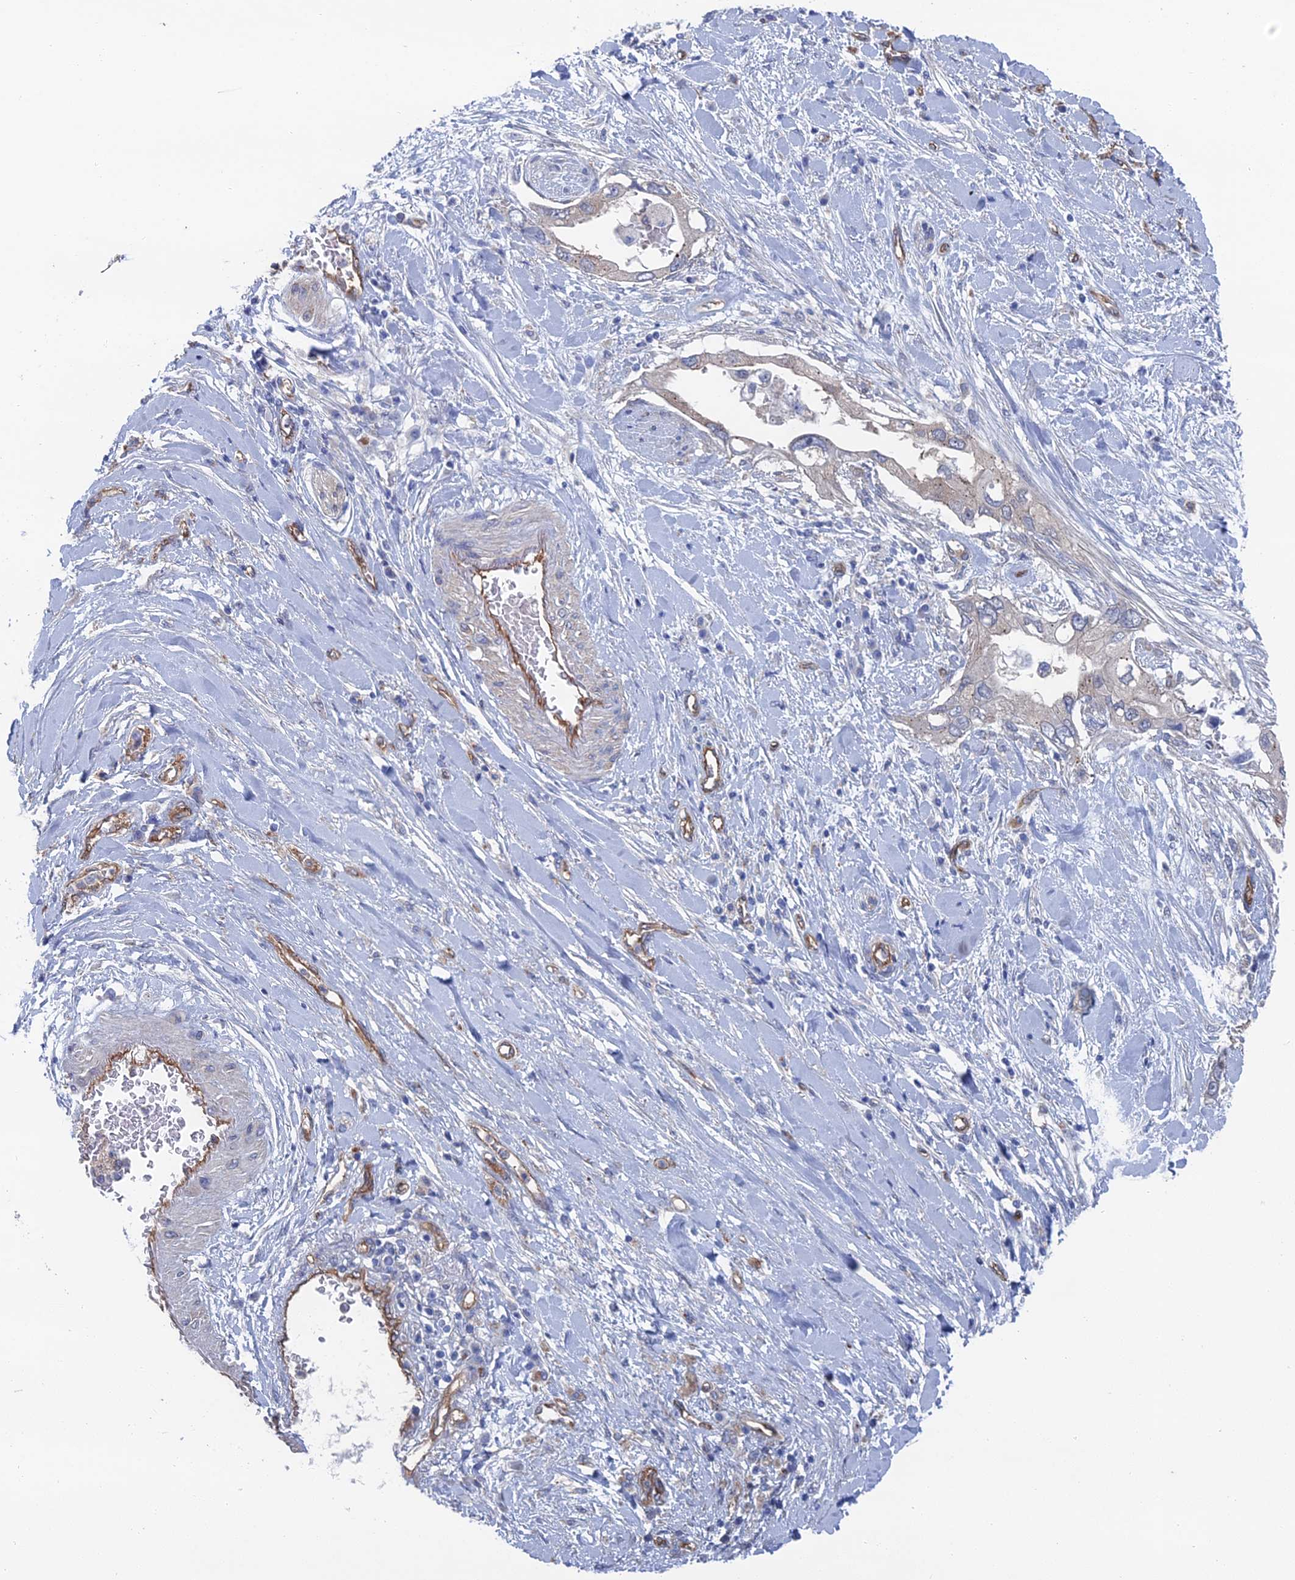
{"staining": {"intensity": "weak", "quantity": "25%-75%", "location": "cytoplasmic/membranous"}, "tissue": "pancreatic cancer", "cell_type": "Tumor cells", "image_type": "cancer", "snomed": [{"axis": "morphology", "description": "Inflammation, NOS"}, {"axis": "morphology", "description": "Adenocarcinoma, NOS"}, {"axis": "topography", "description": "Pancreas"}], "caption": "Human pancreatic cancer stained with a brown dye displays weak cytoplasmic/membranous positive expression in approximately 25%-75% of tumor cells.", "gene": "ARAP3", "patient": {"sex": "female", "age": 56}}